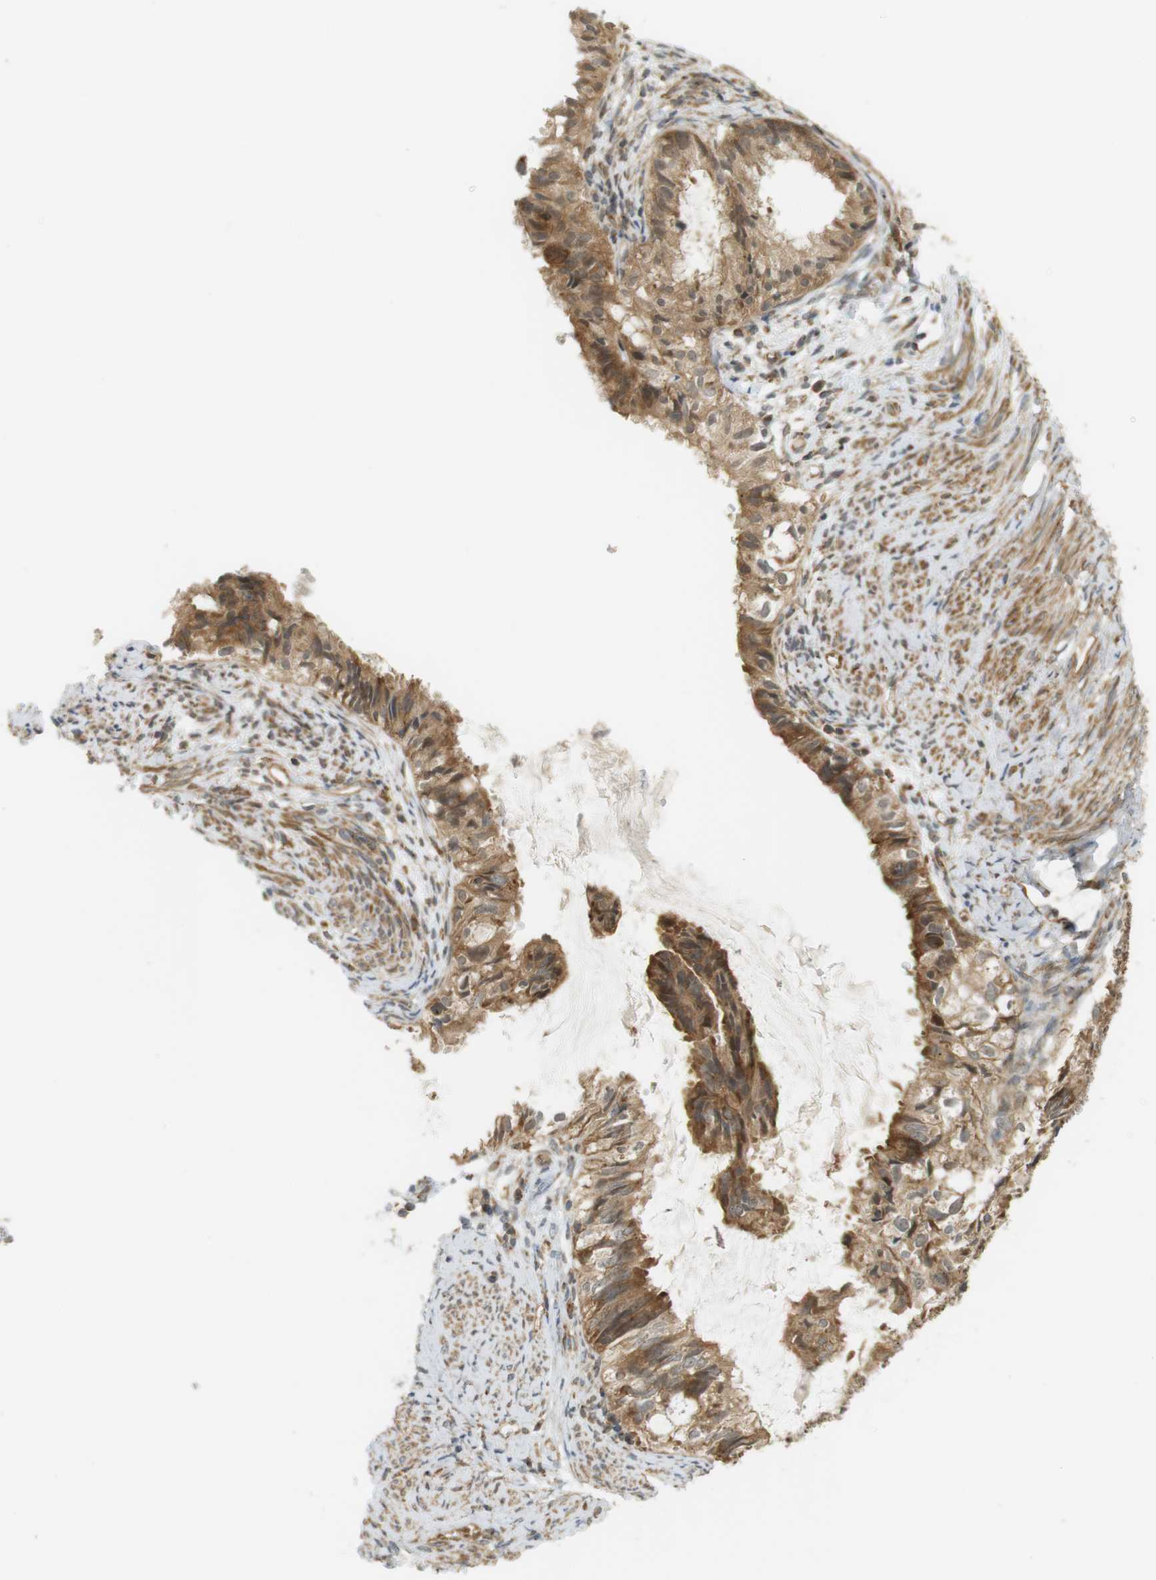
{"staining": {"intensity": "moderate", "quantity": ">75%", "location": "cytoplasmic/membranous,nuclear"}, "tissue": "cervical cancer", "cell_type": "Tumor cells", "image_type": "cancer", "snomed": [{"axis": "morphology", "description": "Normal tissue, NOS"}, {"axis": "morphology", "description": "Adenocarcinoma, NOS"}, {"axis": "topography", "description": "Cervix"}, {"axis": "topography", "description": "Endometrium"}], "caption": "Immunohistochemistry micrograph of cervical cancer stained for a protein (brown), which demonstrates medium levels of moderate cytoplasmic/membranous and nuclear staining in about >75% of tumor cells.", "gene": "PA2G4", "patient": {"sex": "female", "age": 86}}